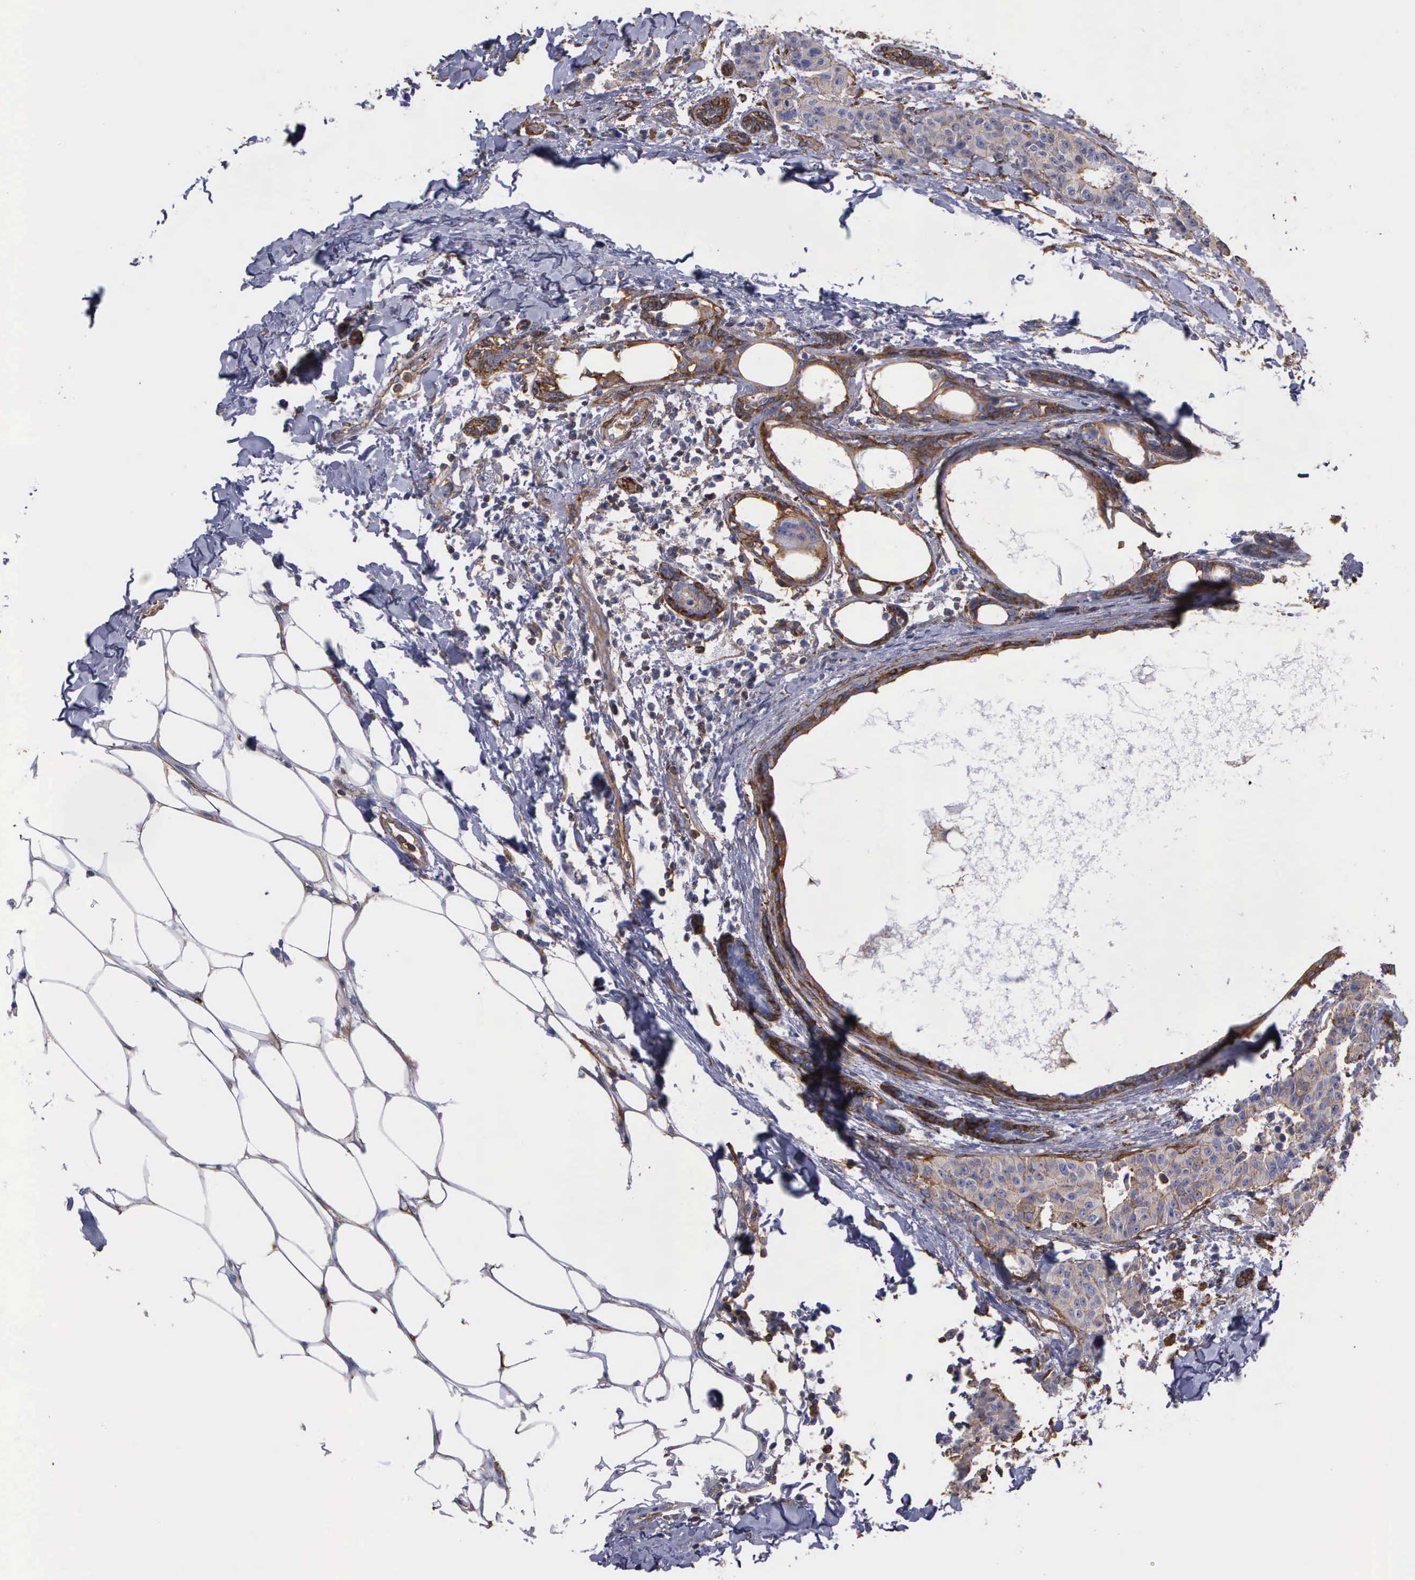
{"staining": {"intensity": "weak", "quantity": ">75%", "location": "cytoplasmic/membranous"}, "tissue": "breast cancer", "cell_type": "Tumor cells", "image_type": "cancer", "snomed": [{"axis": "morphology", "description": "Duct carcinoma"}, {"axis": "topography", "description": "Breast"}], "caption": "A low amount of weak cytoplasmic/membranous positivity is appreciated in approximately >75% of tumor cells in breast cancer (infiltrating ductal carcinoma) tissue. The staining was performed using DAB, with brown indicating positive protein expression. Nuclei are stained blue with hematoxylin.", "gene": "FLNA", "patient": {"sex": "female", "age": 40}}